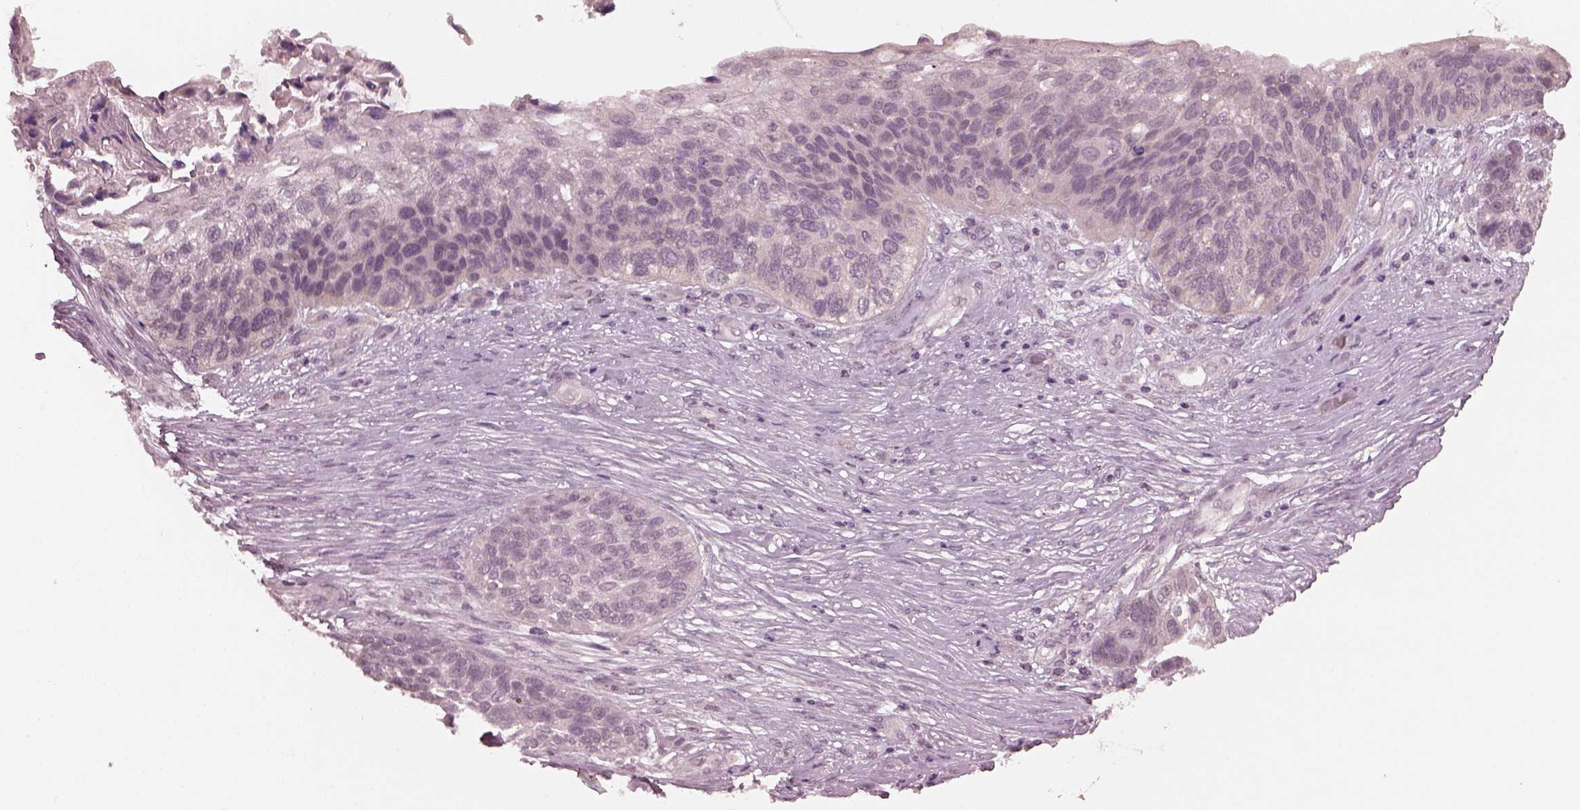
{"staining": {"intensity": "negative", "quantity": "none", "location": "none"}, "tissue": "lung cancer", "cell_type": "Tumor cells", "image_type": "cancer", "snomed": [{"axis": "morphology", "description": "Squamous cell carcinoma, NOS"}, {"axis": "topography", "description": "Lung"}], "caption": "Human lung cancer (squamous cell carcinoma) stained for a protein using immunohistochemistry (IHC) demonstrates no staining in tumor cells.", "gene": "RGS7", "patient": {"sex": "male", "age": 69}}